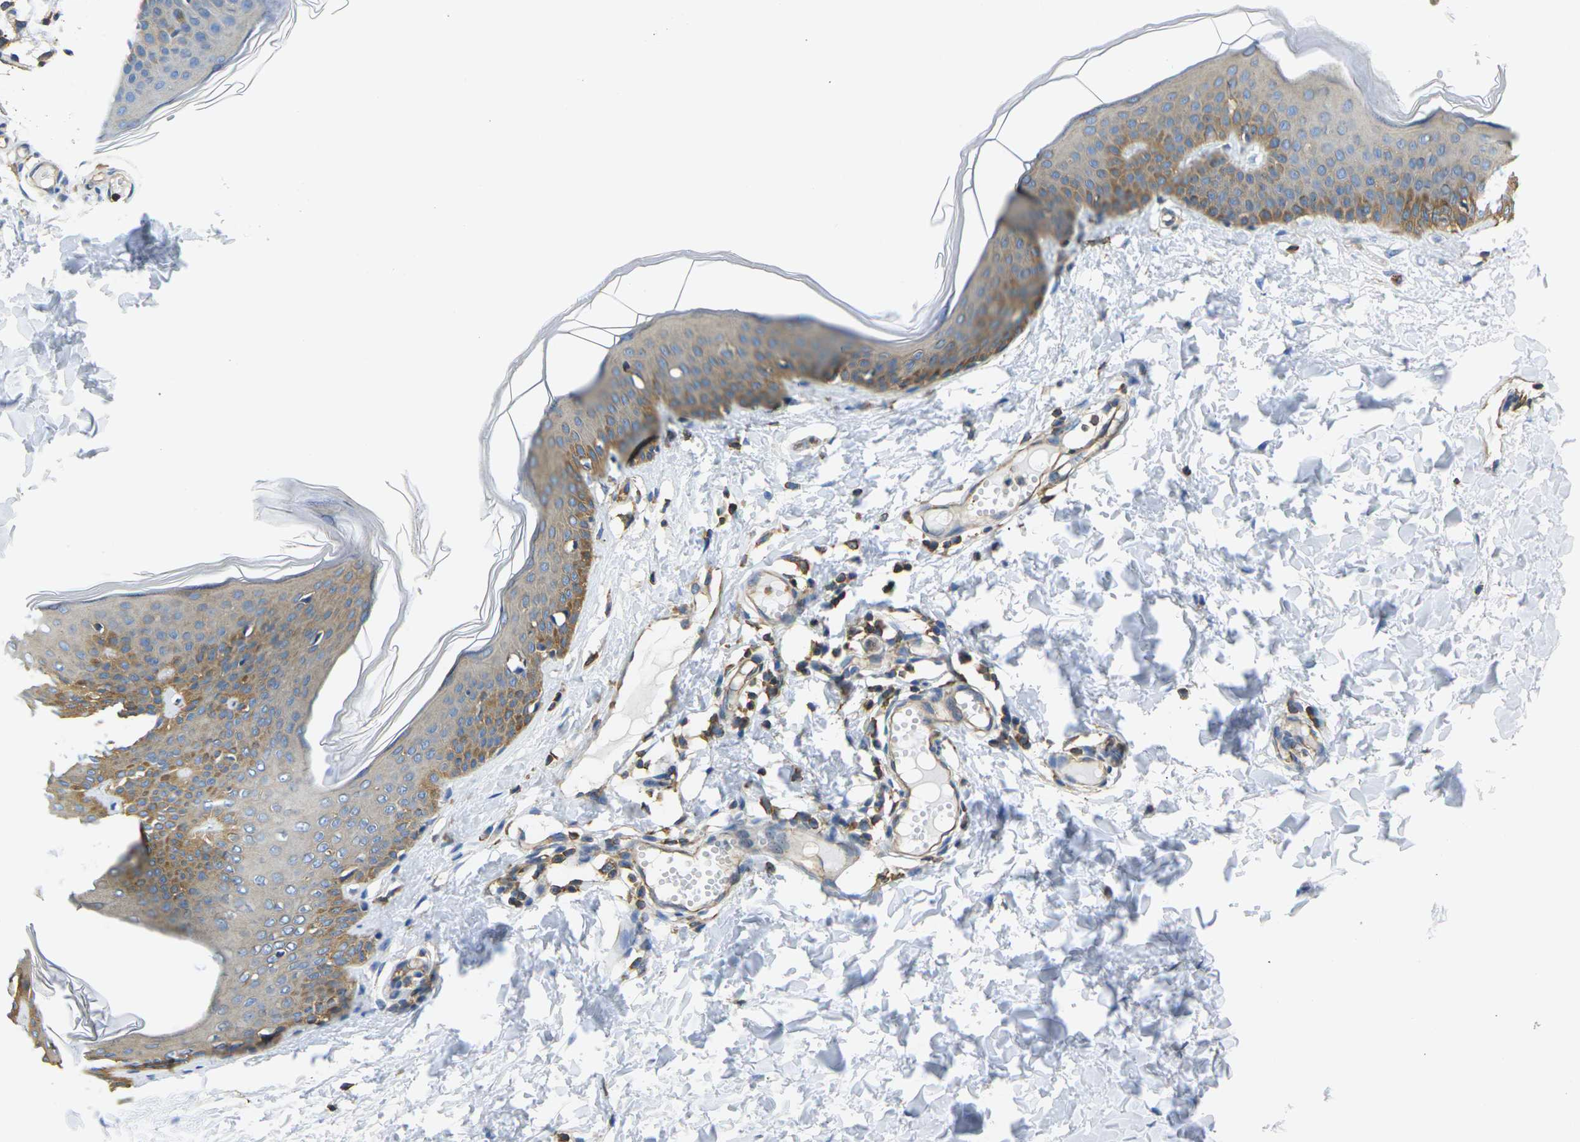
{"staining": {"intensity": "moderate", "quantity": "25%-75%", "location": "cytoplasmic/membranous"}, "tissue": "skin", "cell_type": "Fibroblasts", "image_type": "normal", "snomed": [{"axis": "morphology", "description": "Normal tissue, NOS"}, {"axis": "topography", "description": "Skin"}], "caption": "A micrograph showing moderate cytoplasmic/membranous staining in about 25%-75% of fibroblasts in benign skin, as visualized by brown immunohistochemical staining.", "gene": "FAM110D", "patient": {"sex": "female", "age": 17}}